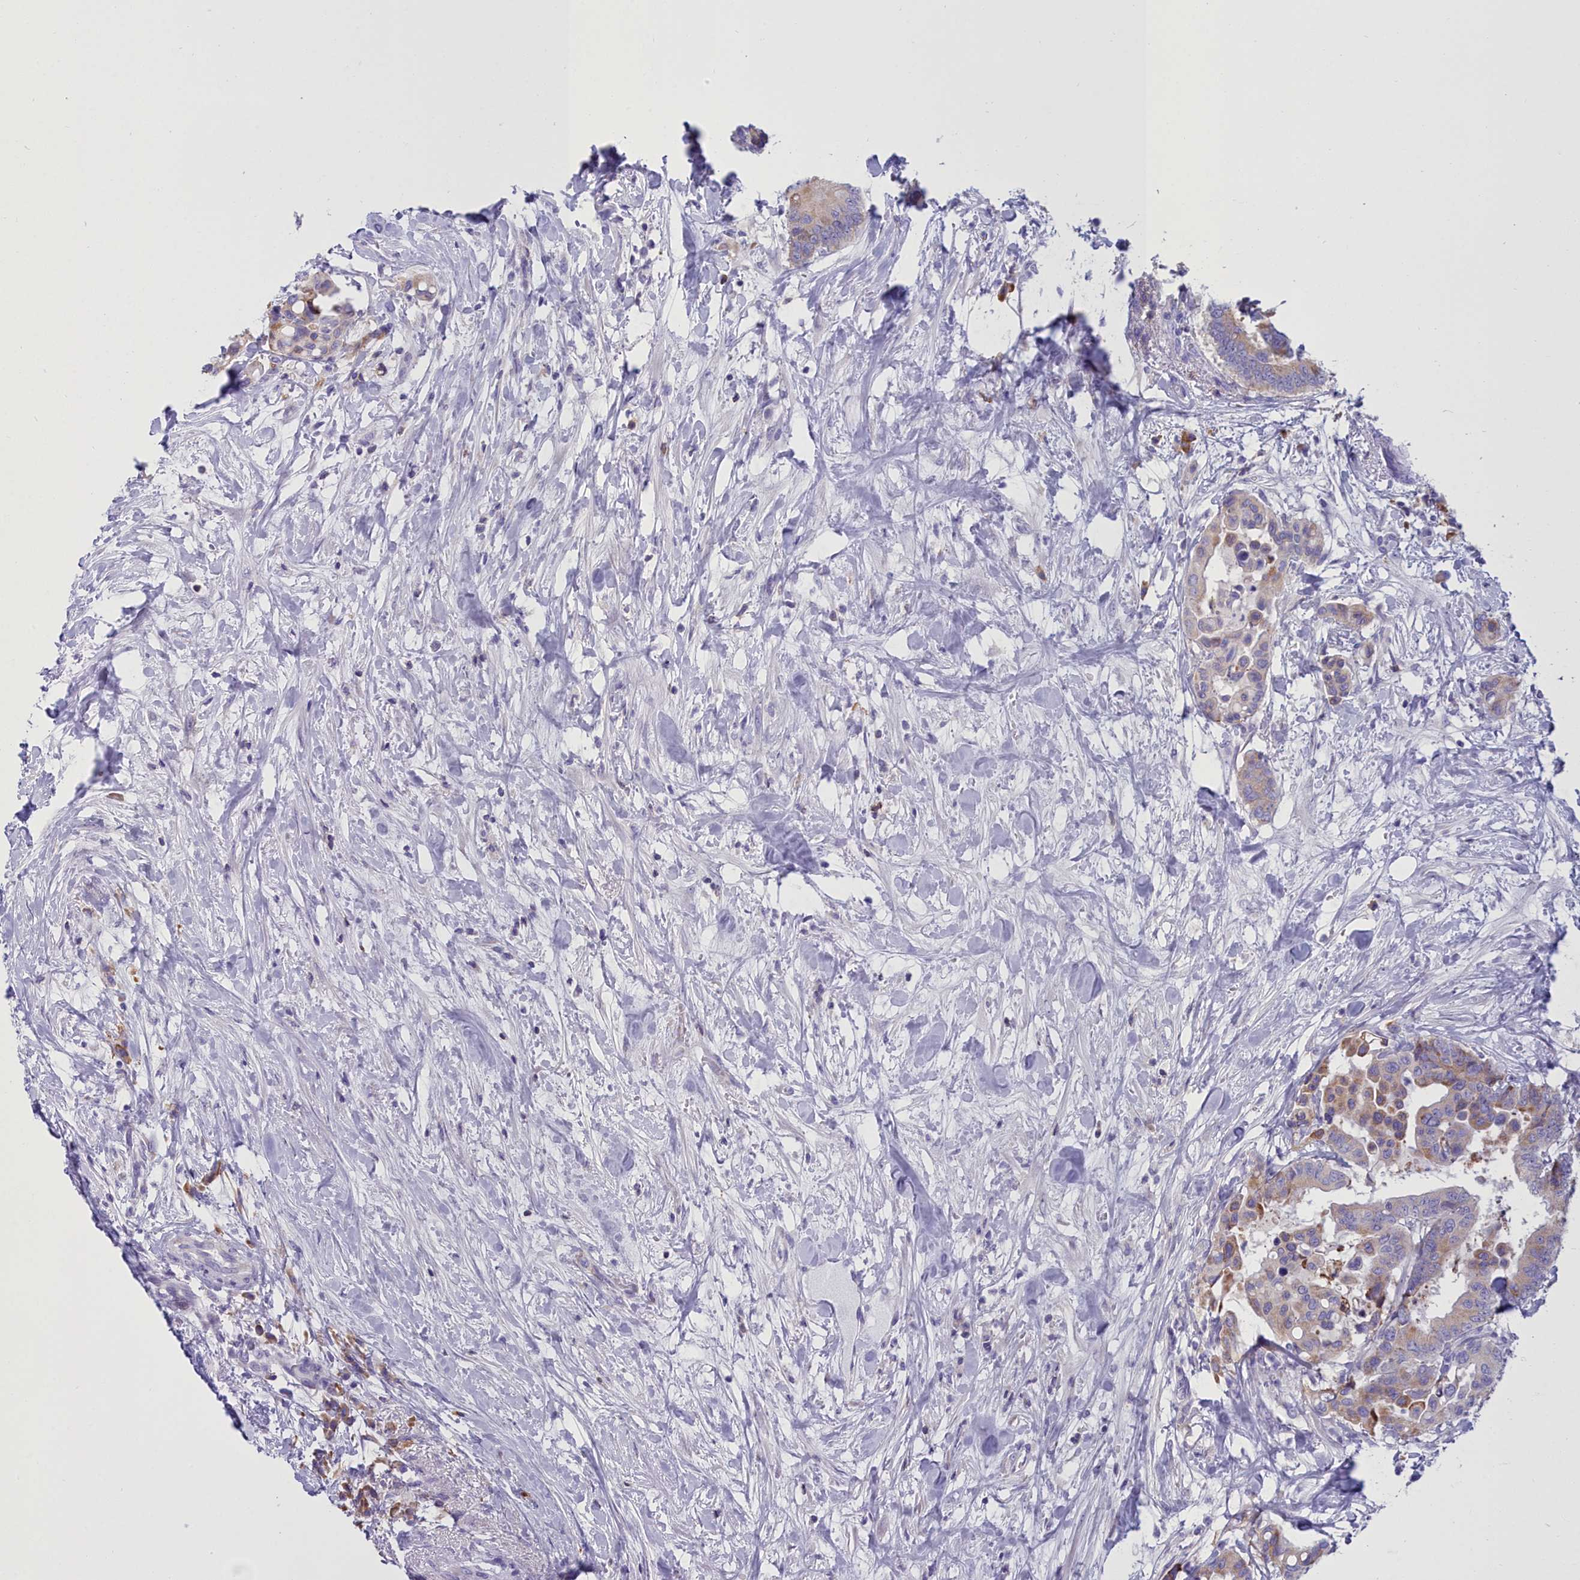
{"staining": {"intensity": "weak", "quantity": "25%-75%", "location": "cytoplasmic/membranous"}, "tissue": "colorectal cancer", "cell_type": "Tumor cells", "image_type": "cancer", "snomed": [{"axis": "morphology", "description": "Normal tissue, NOS"}, {"axis": "morphology", "description": "Adenocarcinoma, NOS"}, {"axis": "topography", "description": "Colon"}], "caption": "The histopathology image exhibits a brown stain indicating the presence of a protein in the cytoplasmic/membranous of tumor cells in colorectal cancer.", "gene": "CD5", "patient": {"sex": "male", "age": 82}}